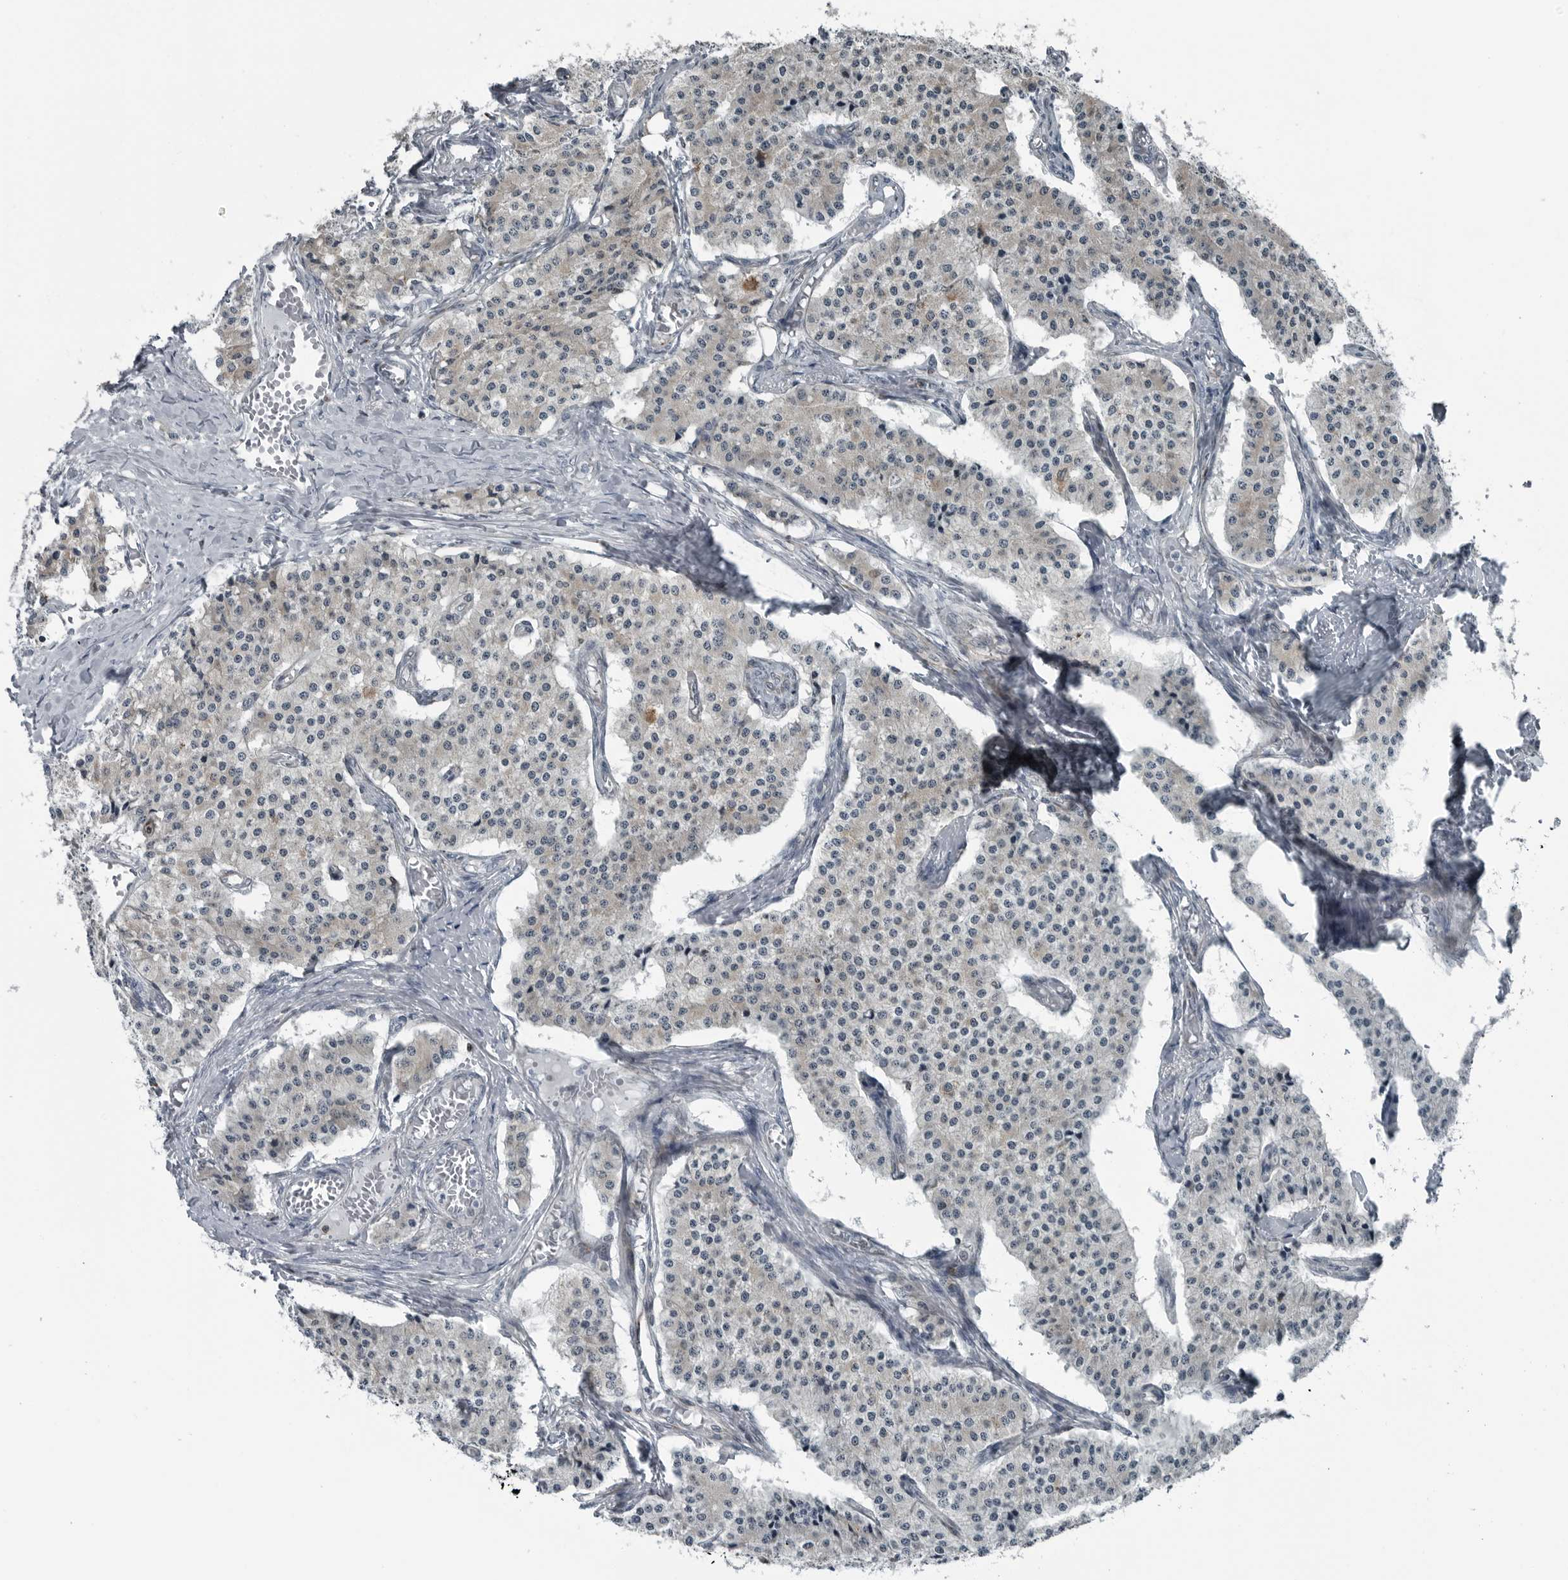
{"staining": {"intensity": "negative", "quantity": "none", "location": "none"}, "tissue": "carcinoid", "cell_type": "Tumor cells", "image_type": "cancer", "snomed": [{"axis": "morphology", "description": "Carcinoid, malignant, NOS"}, {"axis": "topography", "description": "Colon"}], "caption": "Immunohistochemistry of carcinoid demonstrates no positivity in tumor cells.", "gene": "GAK", "patient": {"sex": "female", "age": 52}}